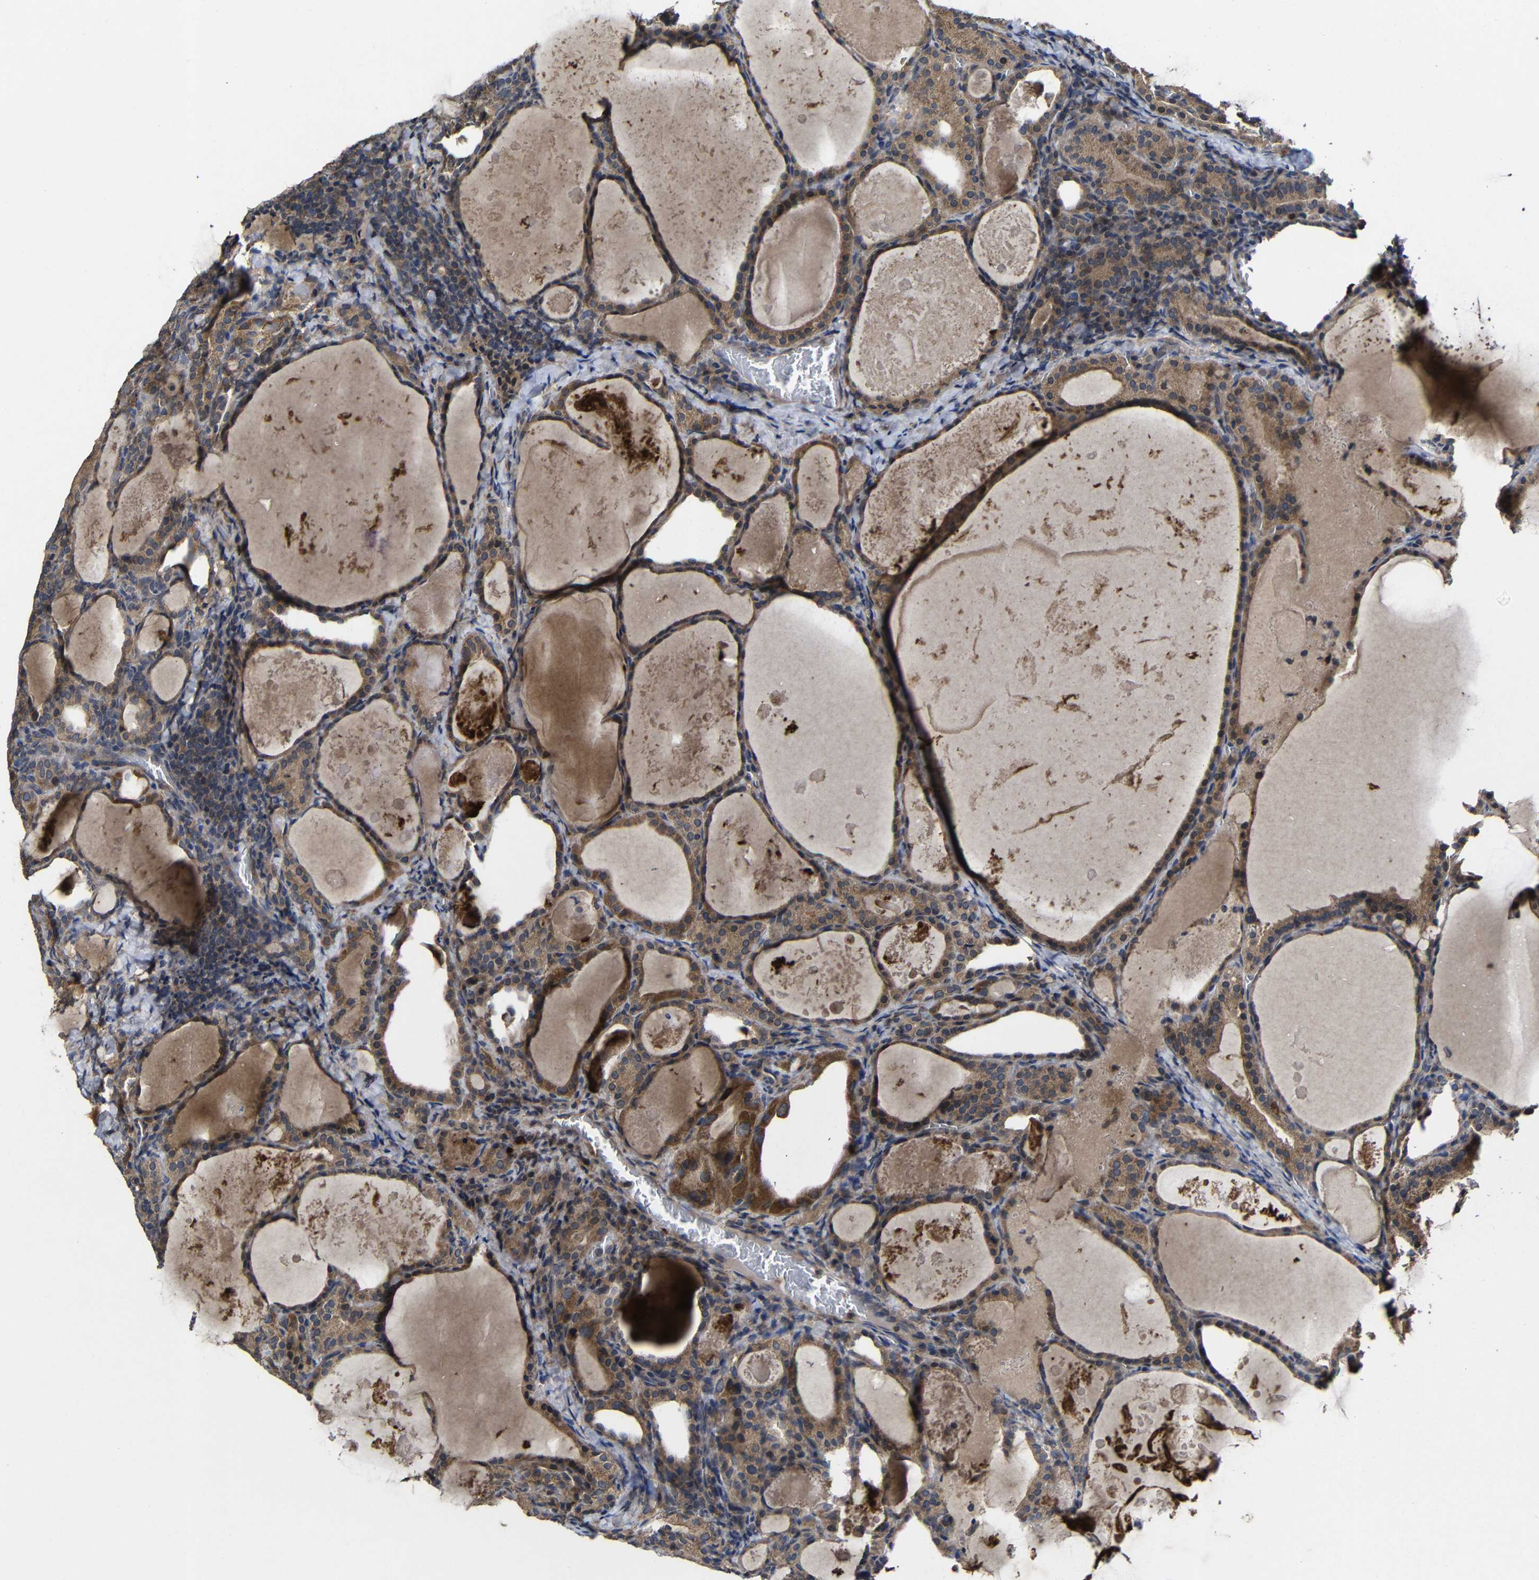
{"staining": {"intensity": "moderate", "quantity": ">75%", "location": "cytoplasmic/membranous"}, "tissue": "thyroid cancer", "cell_type": "Tumor cells", "image_type": "cancer", "snomed": [{"axis": "morphology", "description": "Papillary adenocarcinoma, NOS"}, {"axis": "topography", "description": "Thyroid gland"}], "caption": "Immunohistochemistry (IHC) (DAB (3,3'-diaminobenzidine)) staining of thyroid cancer shows moderate cytoplasmic/membranous protein positivity in about >75% of tumor cells.", "gene": "LPAR5", "patient": {"sex": "female", "age": 42}}